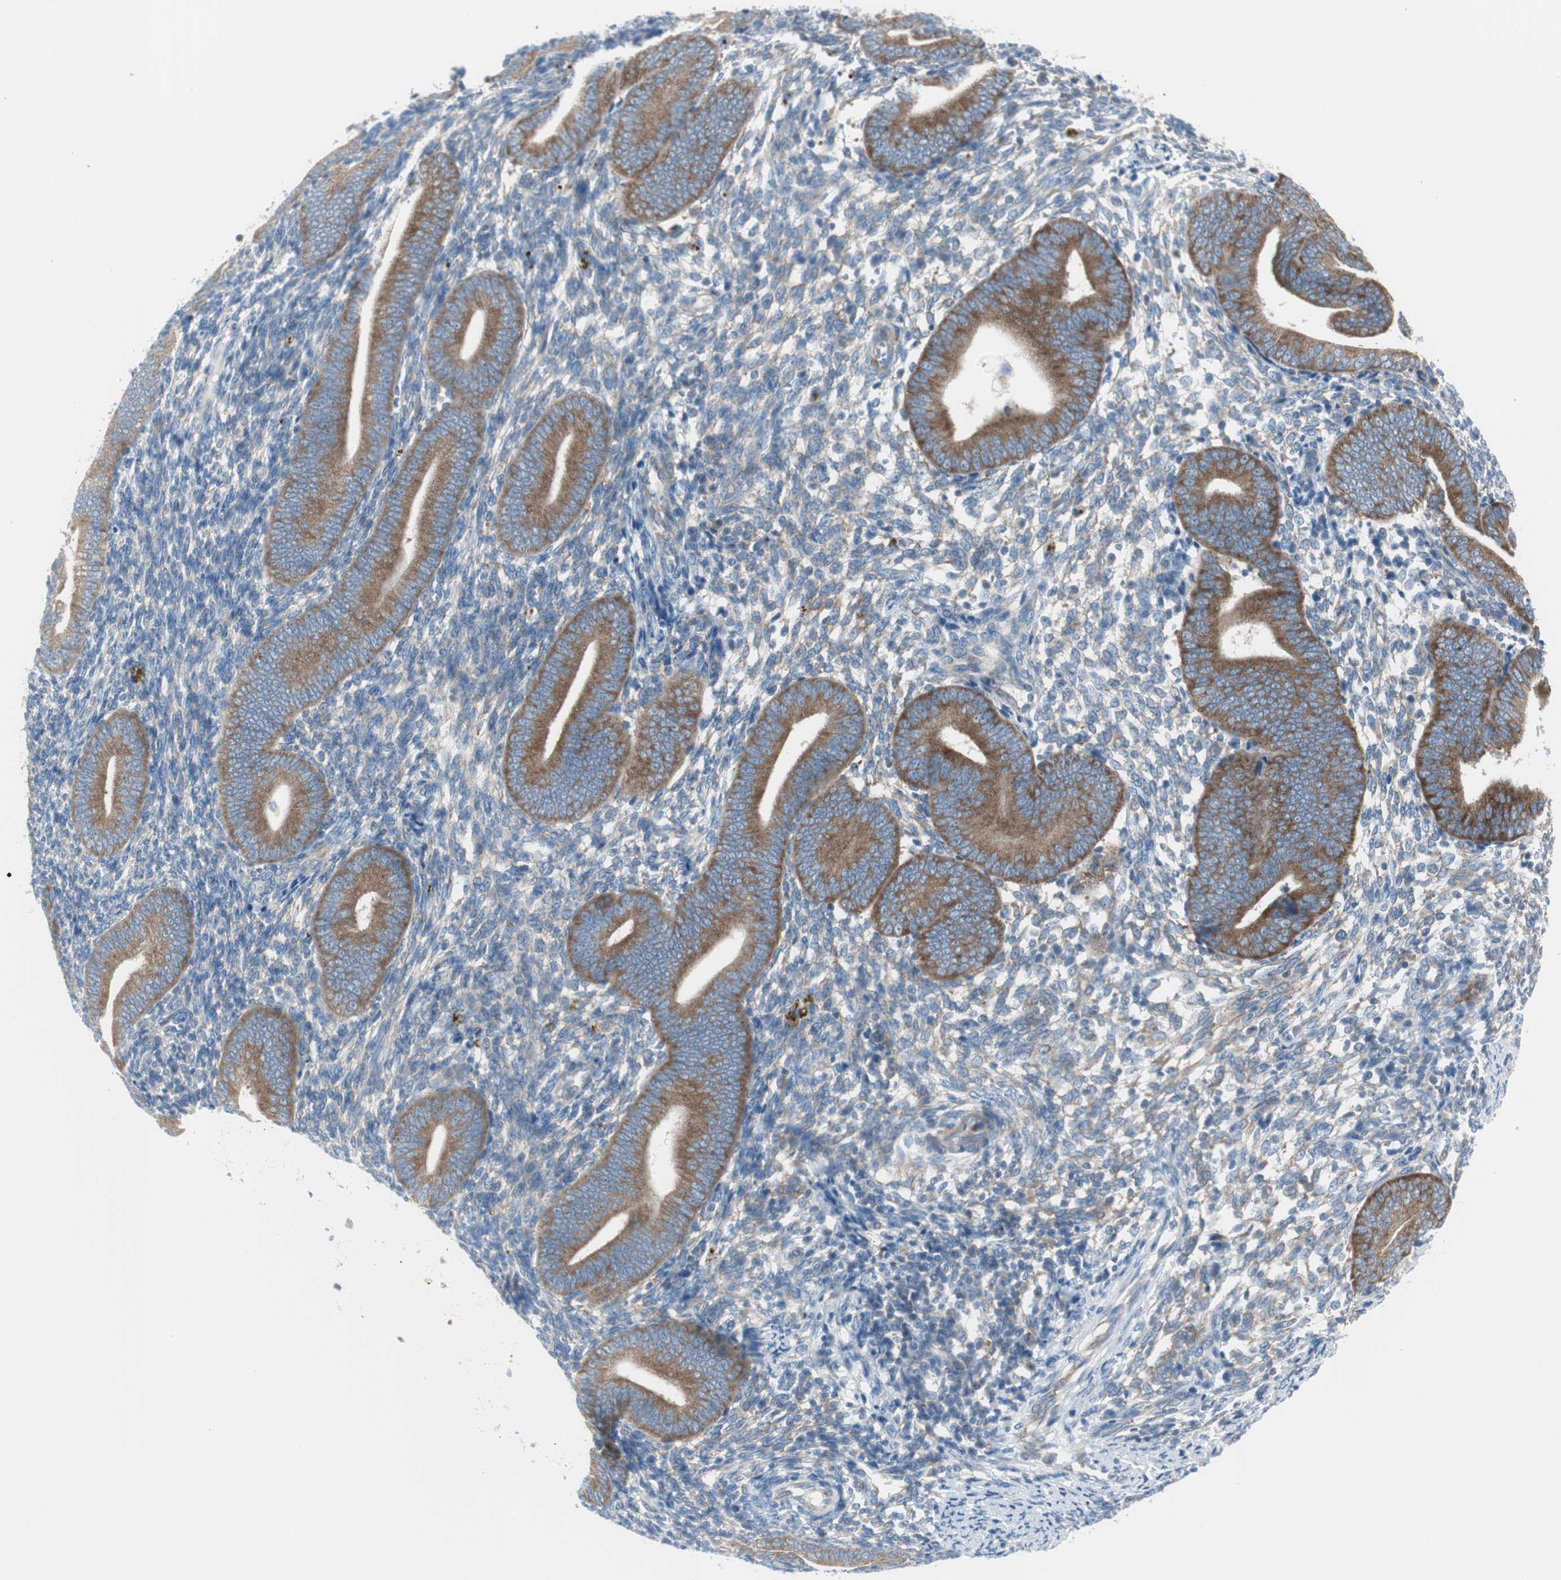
{"staining": {"intensity": "weak", "quantity": ">75%", "location": "cytoplasmic/membranous"}, "tissue": "endometrium", "cell_type": "Cells in endometrial stroma", "image_type": "normal", "snomed": [{"axis": "morphology", "description": "Normal tissue, NOS"}, {"axis": "topography", "description": "Uterus"}, {"axis": "topography", "description": "Endometrium"}], "caption": "The image demonstrates immunohistochemical staining of benign endometrium. There is weak cytoplasmic/membranous positivity is seen in approximately >75% of cells in endometrial stroma.", "gene": "RPS12", "patient": {"sex": "female", "age": 33}}